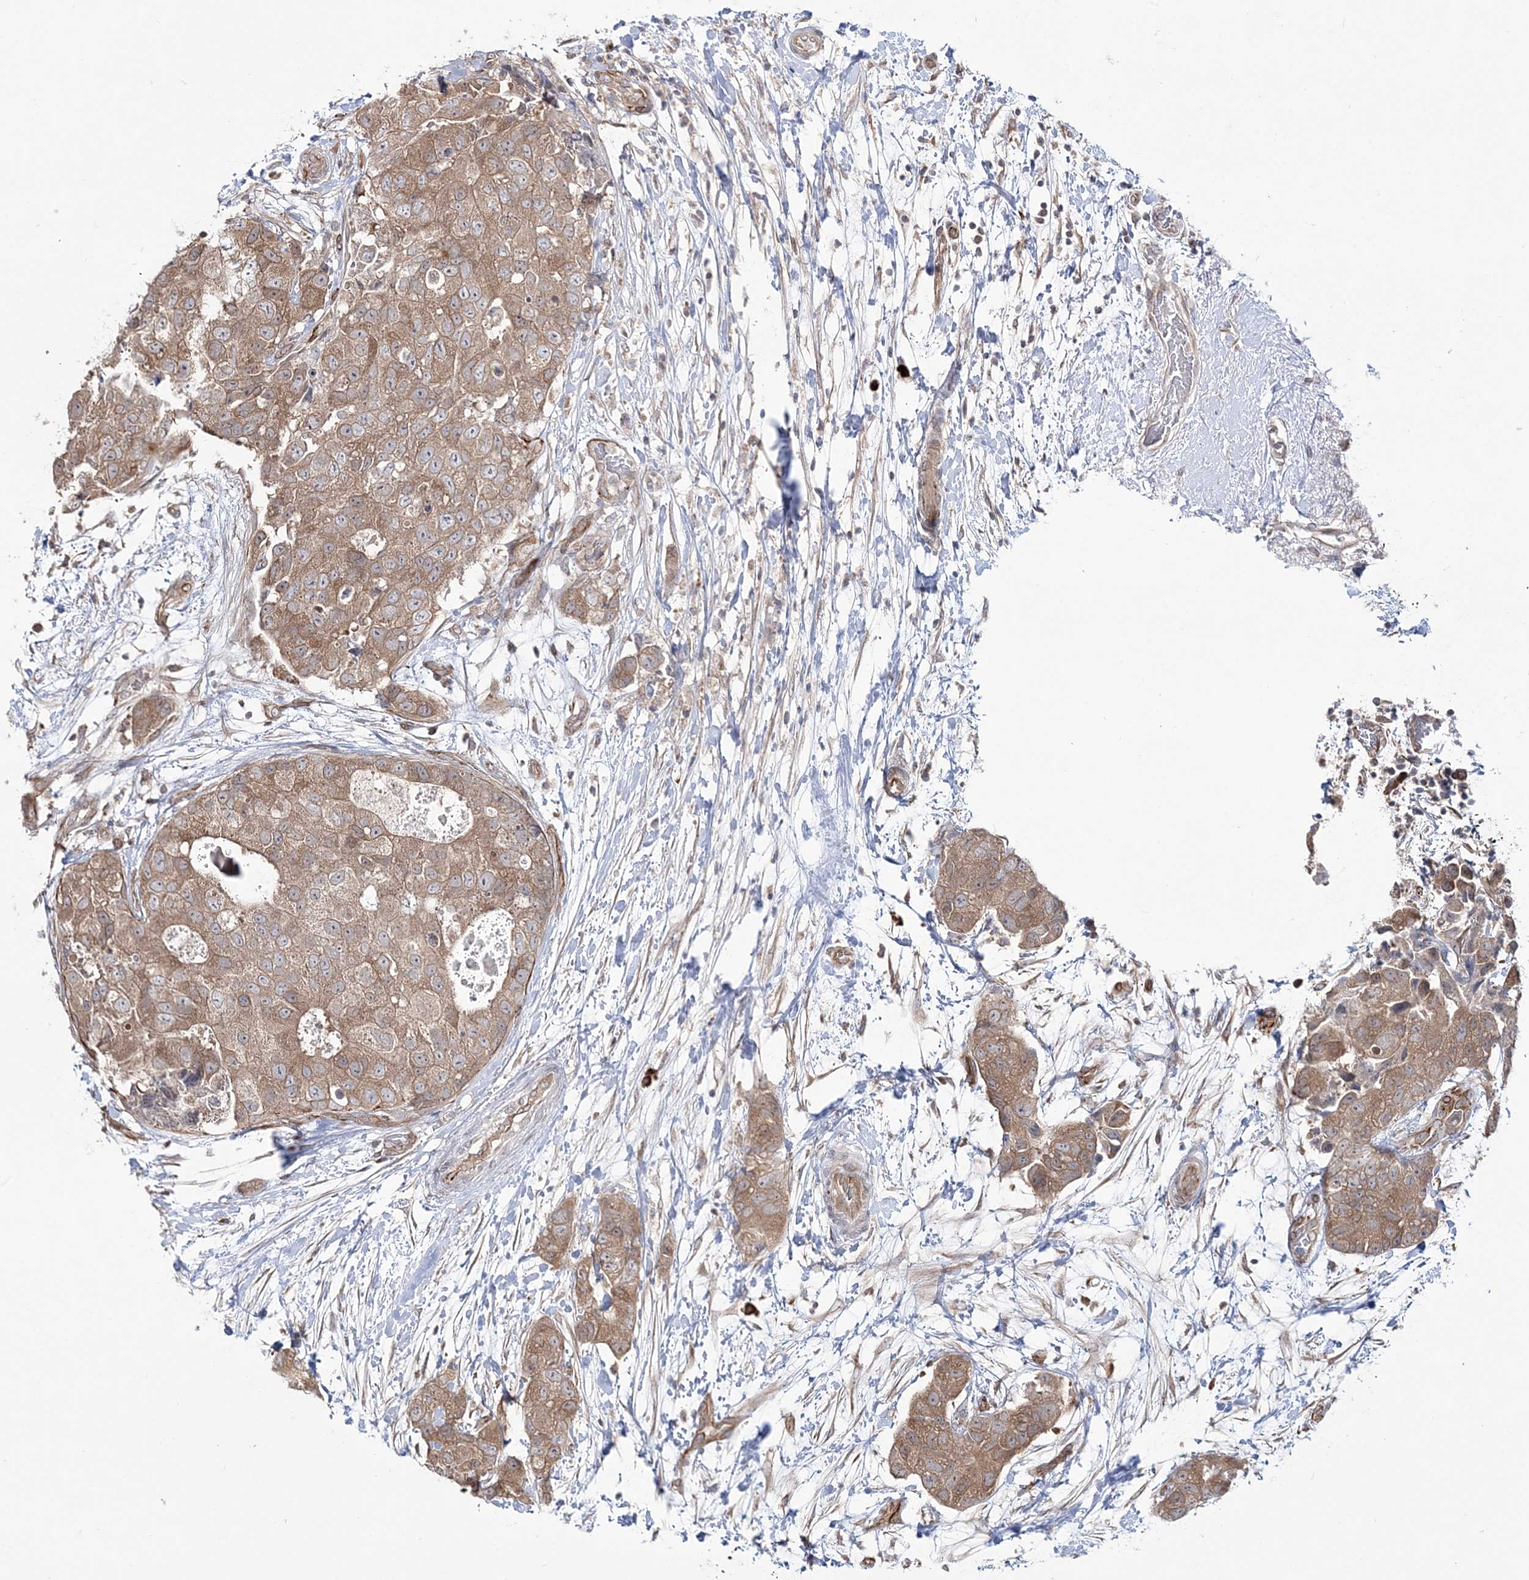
{"staining": {"intensity": "moderate", "quantity": ">75%", "location": "cytoplasmic/membranous"}, "tissue": "breast cancer", "cell_type": "Tumor cells", "image_type": "cancer", "snomed": [{"axis": "morphology", "description": "Duct carcinoma"}, {"axis": "topography", "description": "Breast"}], "caption": "The micrograph shows a brown stain indicating the presence of a protein in the cytoplasmic/membranous of tumor cells in breast cancer (intraductal carcinoma).", "gene": "DHX57", "patient": {"sex": "female", "age": 62}}